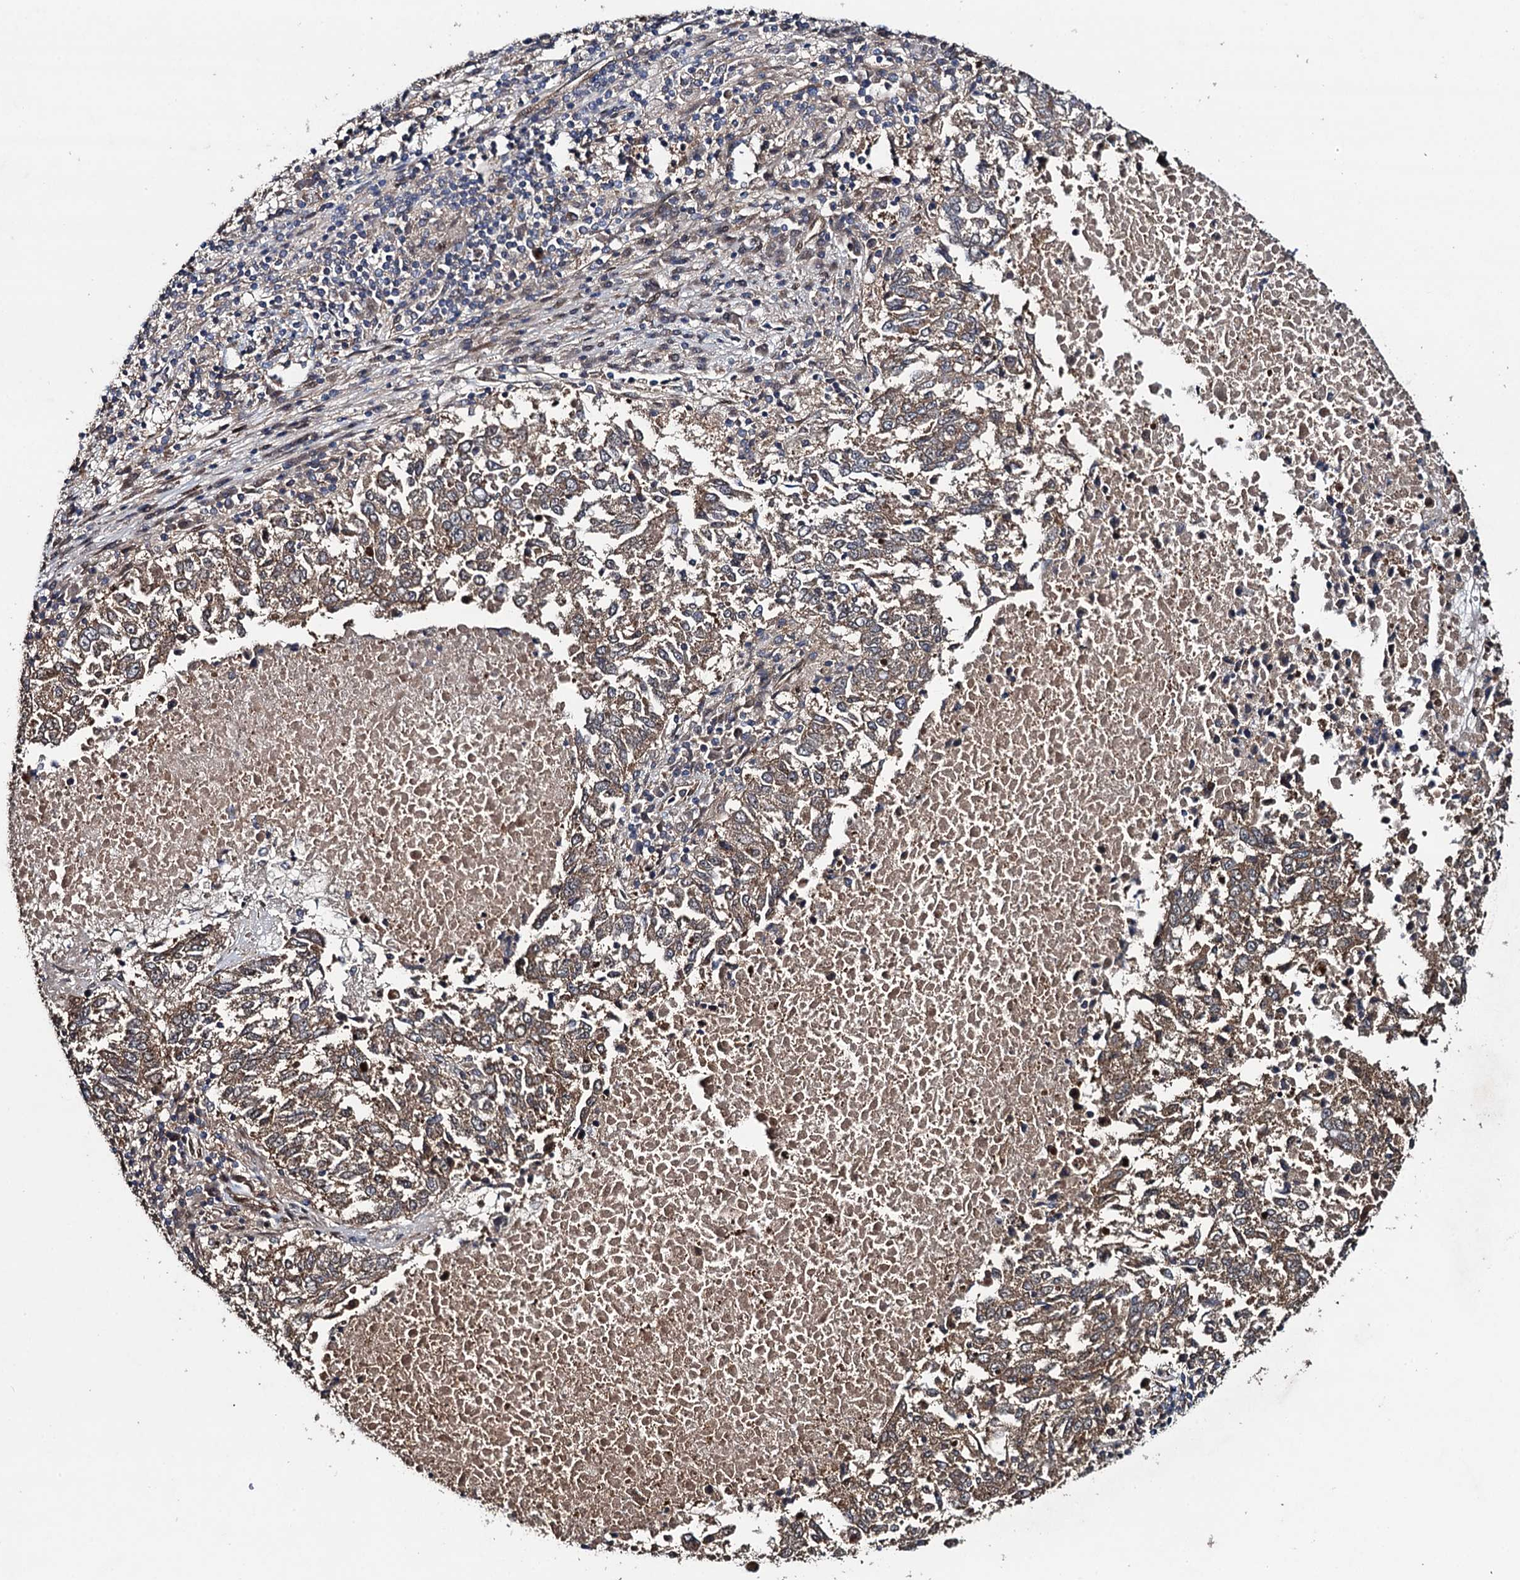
{"staining": {"intensity": "moderate", "quantity": ">75%", "location": "cytoplasmic/membranous"}, "tissue": "lung cancer", "cell_type": "Tumor cells", "image_type": "cancer", "snomed": [{"axis": "morphology", "description": "Squamous cell carcinoma, NOS"}, {"axis": "topography", "description": "Lung"}], "caption": "IHC of human lung cancer (squamous cell carcinoma) shows medium levels of moderate cytoplasmic/membranous positivity in approximately >75% of tumor cells.", "gene": "RHOBTB1", "patient": {"sex": "male", "age": 73}}